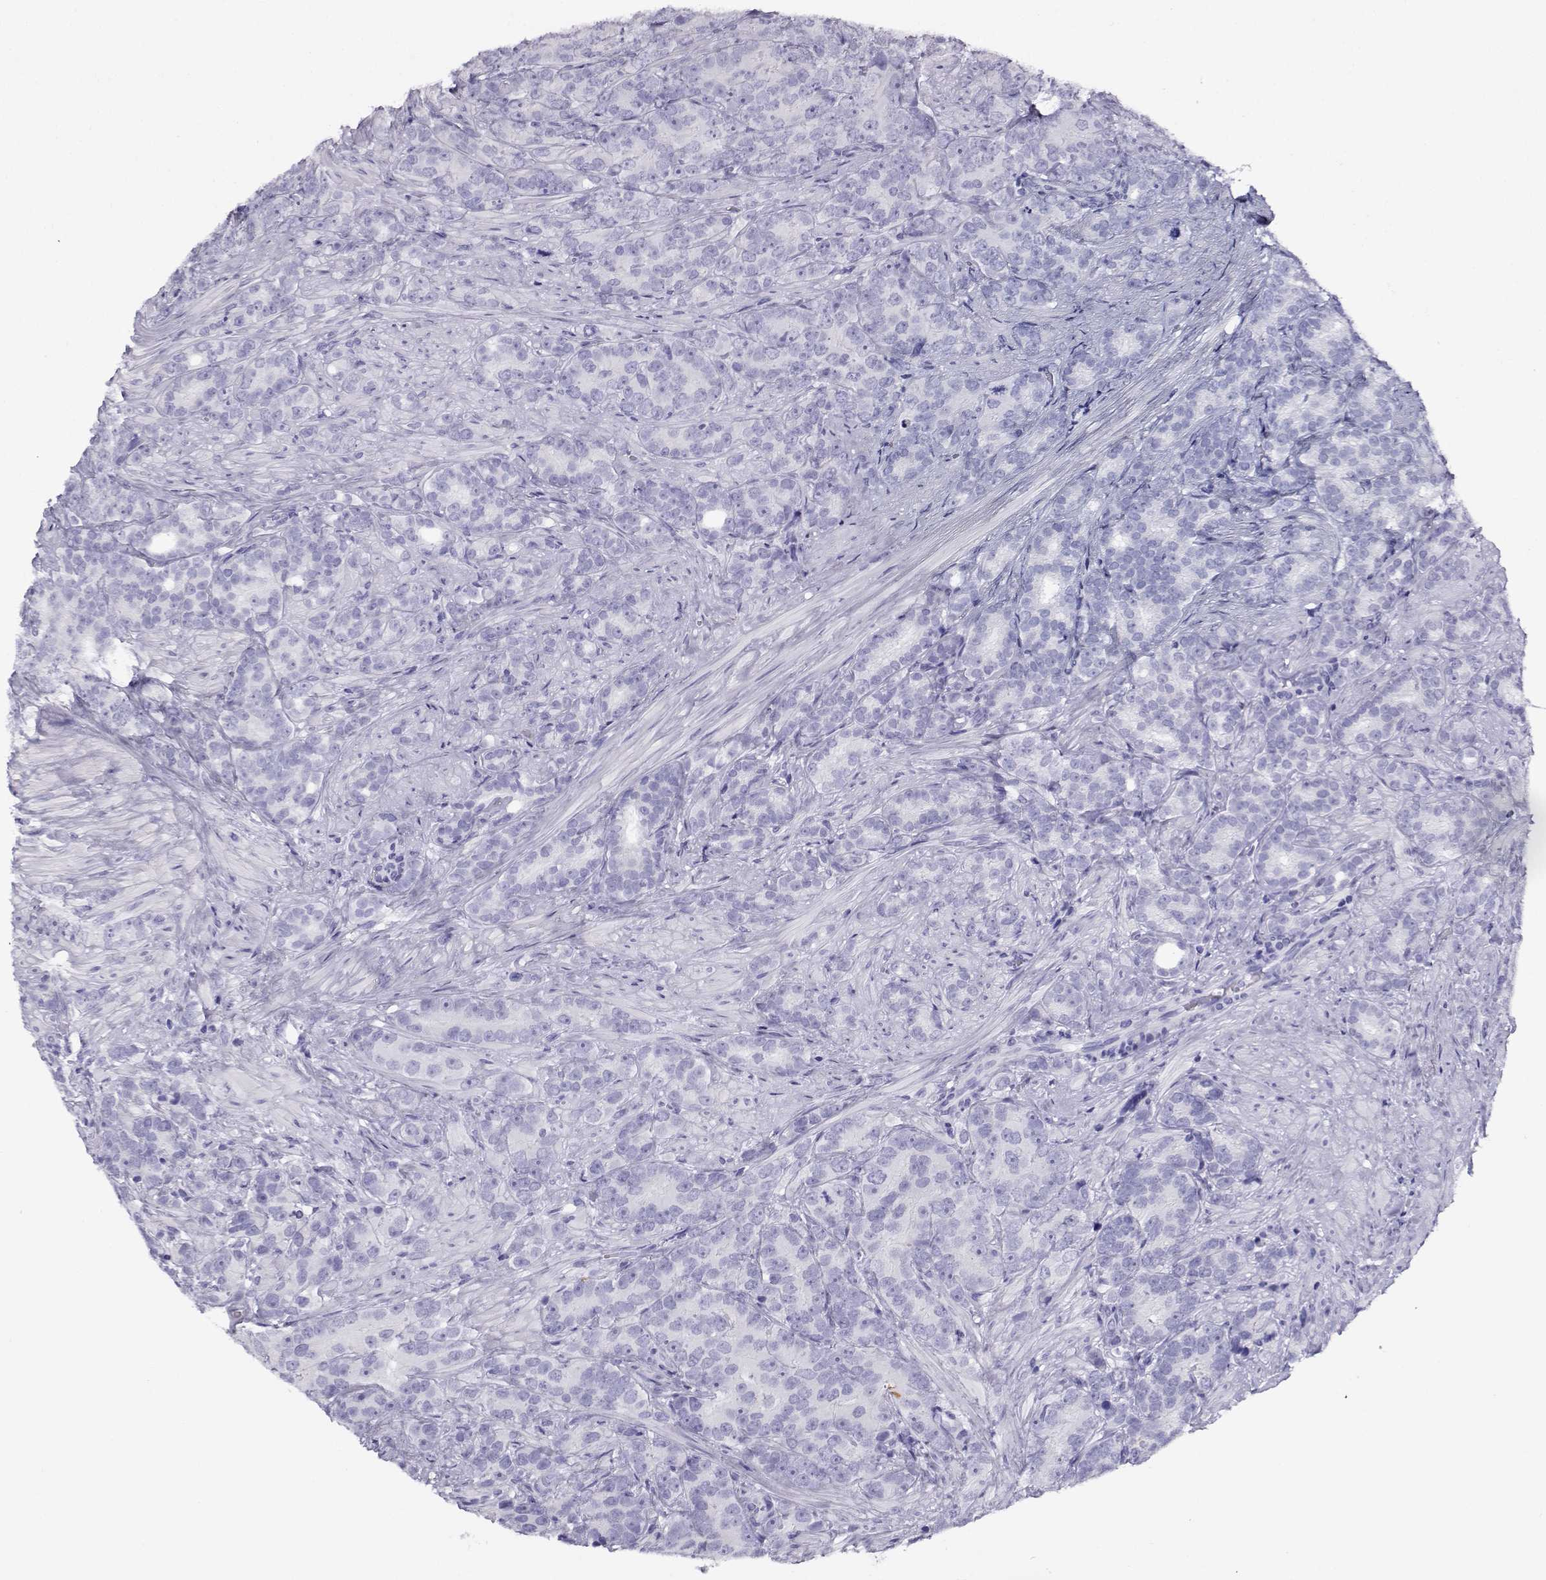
{"staining": {"intensity": "negative", "quantity": "none", "location": "none"}, "tissue": "prostate cancer", "cell_type": "Tumor cells", "image_type": "cancer", "snomed": [{"axis": "morphology", "description": "Adenocarcinoma, High grade"}, {"axis": "topography", "description": "Prostate"}], "caption": "Immunohistochemistry micrograph of neoplastic tissue: prostate cancer (adenocarcinoma (high-grade)) stained with DAB displays no significant protein positivity in tumor cells.", "gene": "RHOXF2", "patient": {"sex": "male", "age": 90}}